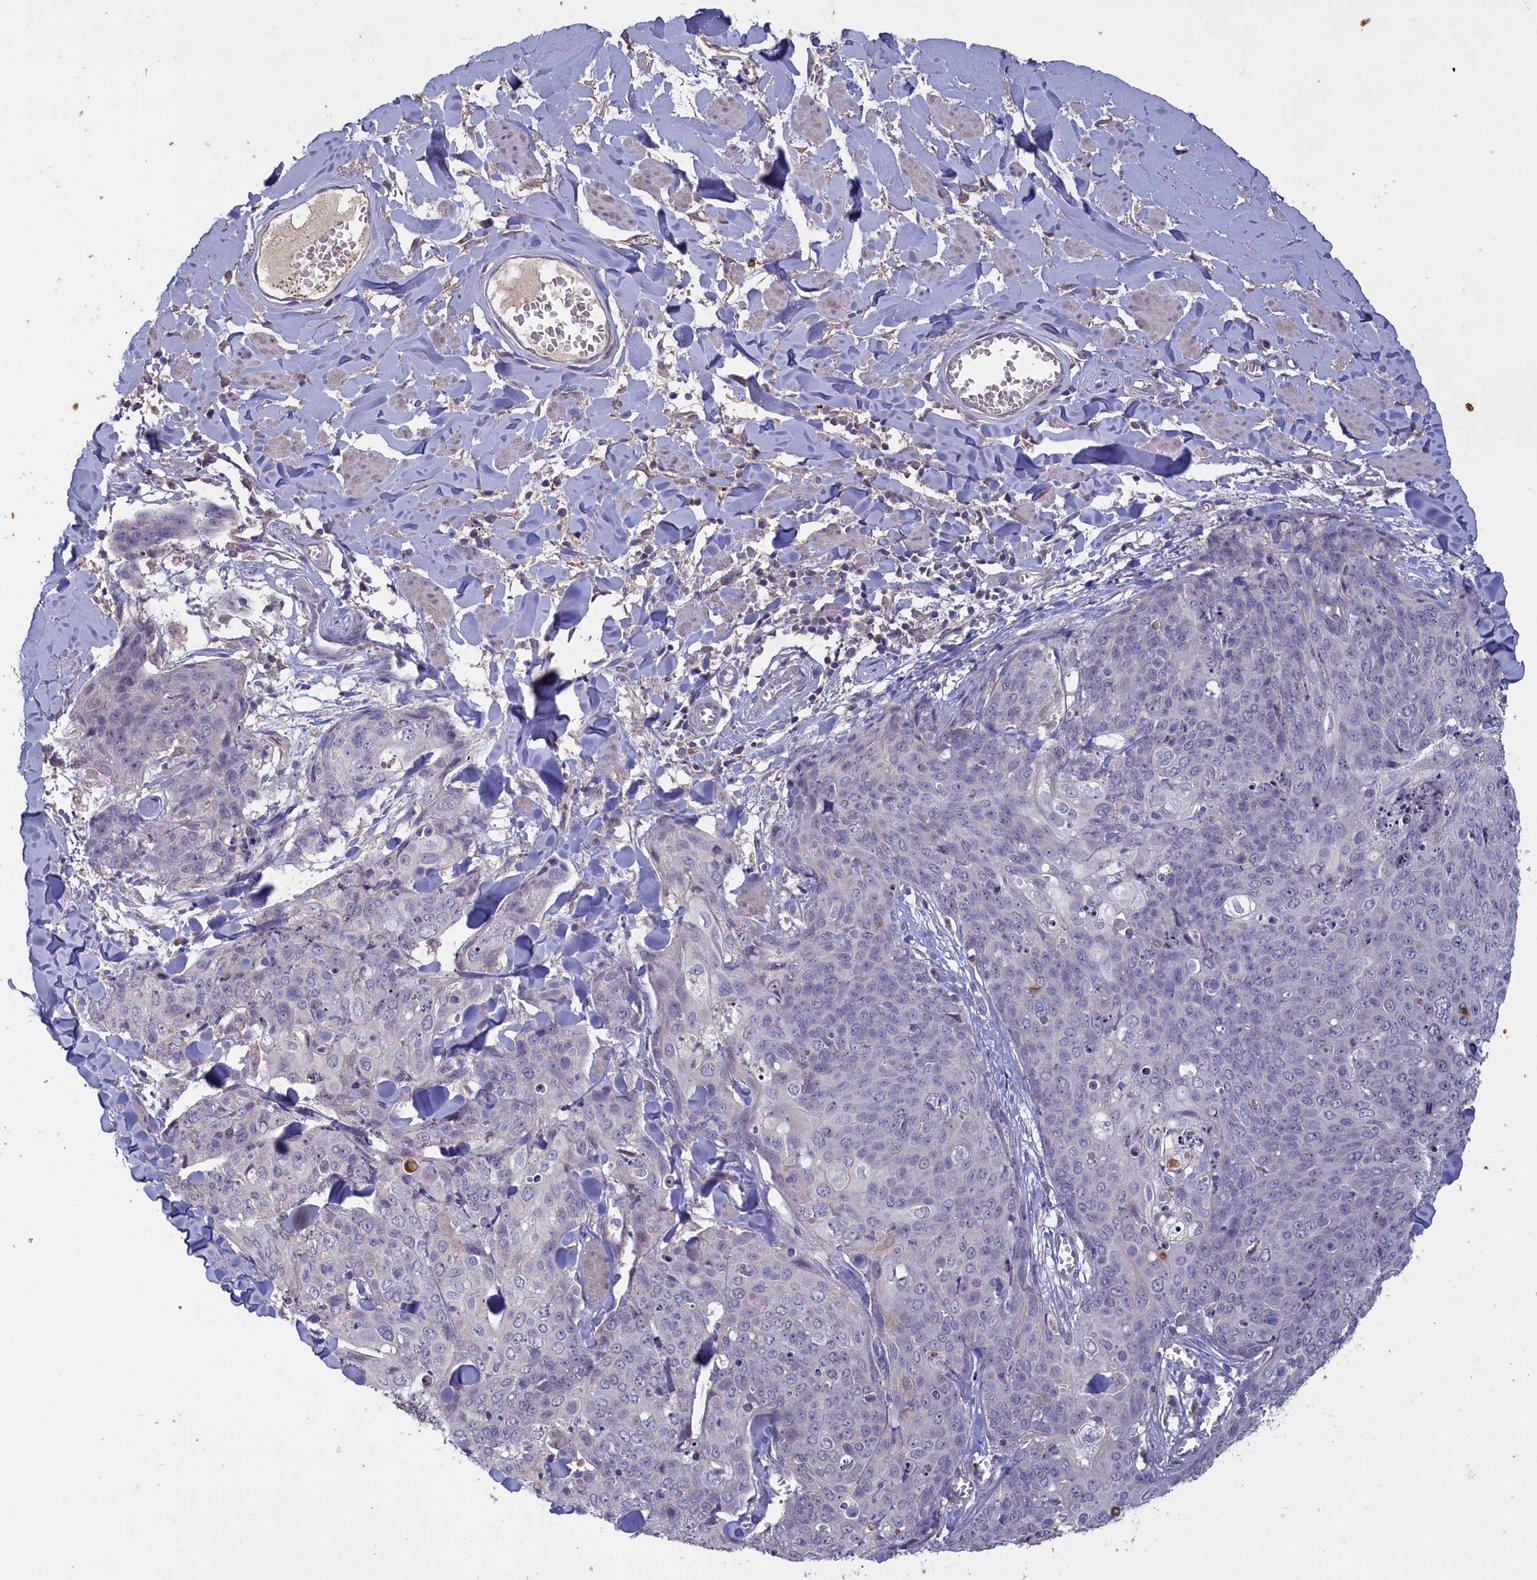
{"staining": {"intensity": "negative", "quantity": "none", "location": "none"}, "tissue": "skin cancer", "cell_type": "Tumor cells", "image_type": "cancer", "snomed": [{"axis": "morphology", "description": "Squamous cell carcinoma, NOS"}, {"axis": "topography", "description": "Skin"}, {"axis": "topography", "description": "Vulva"}], "caption": "Immunohistochemical staining of skin cancer reveals no significant positivity in tumor cells.", "gene": "ATF7IP2", "patient": {"sex": "female", "age": 85}}